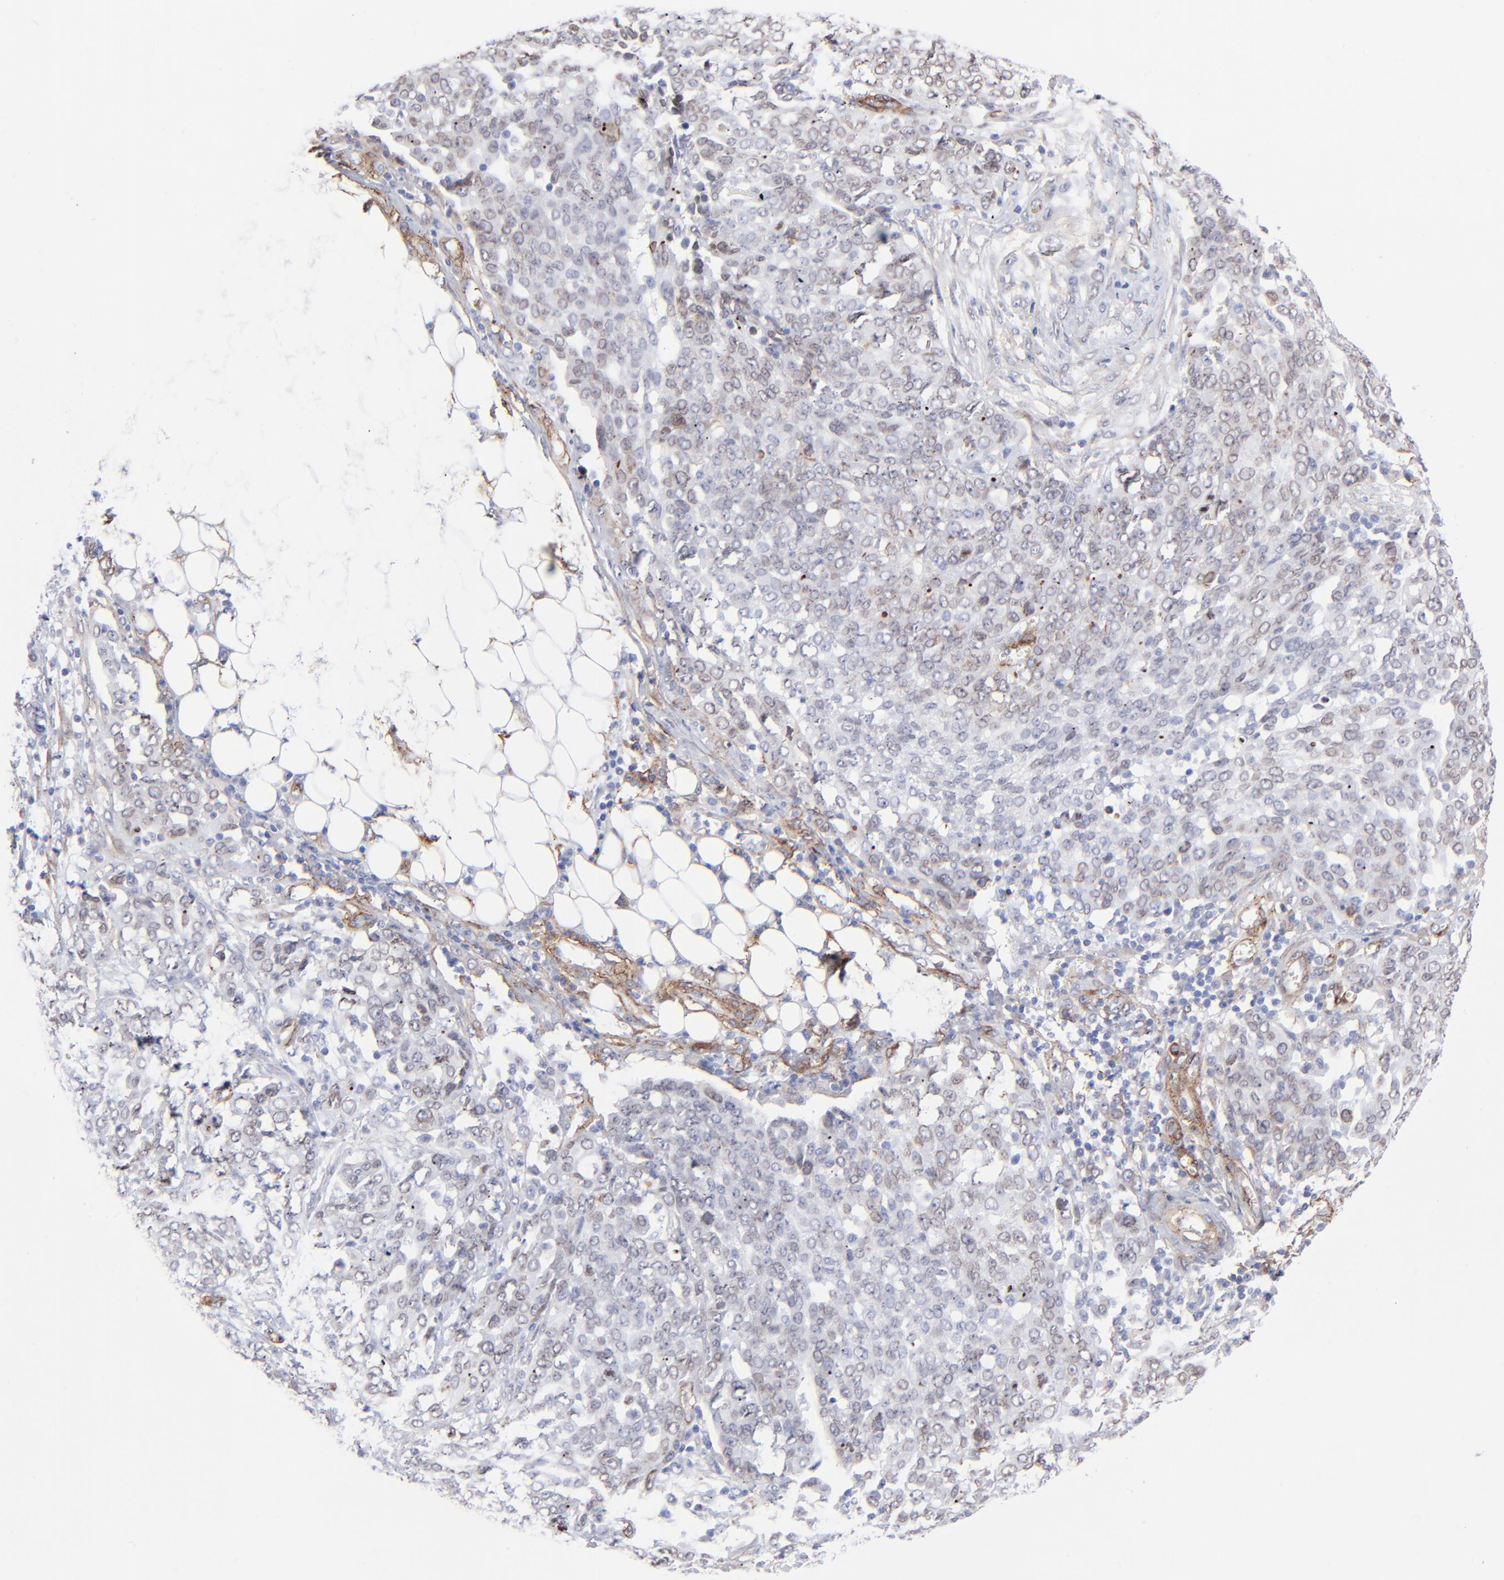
{"staining": {"intensity": "weak", "quantity": "25%-75%", "location": "cytoplasmic/membranous,nuclear"}, "tissue": "ovarian cancer", "cell_type": "Tumor cells", "image_type": "cancer", "snomed": [{"axis": "morphology", "description": "Cystadenocarcinoma, serous, NOS"}, {"axis": "topography", "description": "Soft tissue"}, {"axis": "topography", "description": "Ovary"}], "caption": "Protein expression analysis of ovarian cancer displays weak cytoplasmic/membranous and nuclear expression in approximately 25%-75% of tumor cells.", "gene": "PDGFRB", "patient": {"sex": "female", "age": 57}}